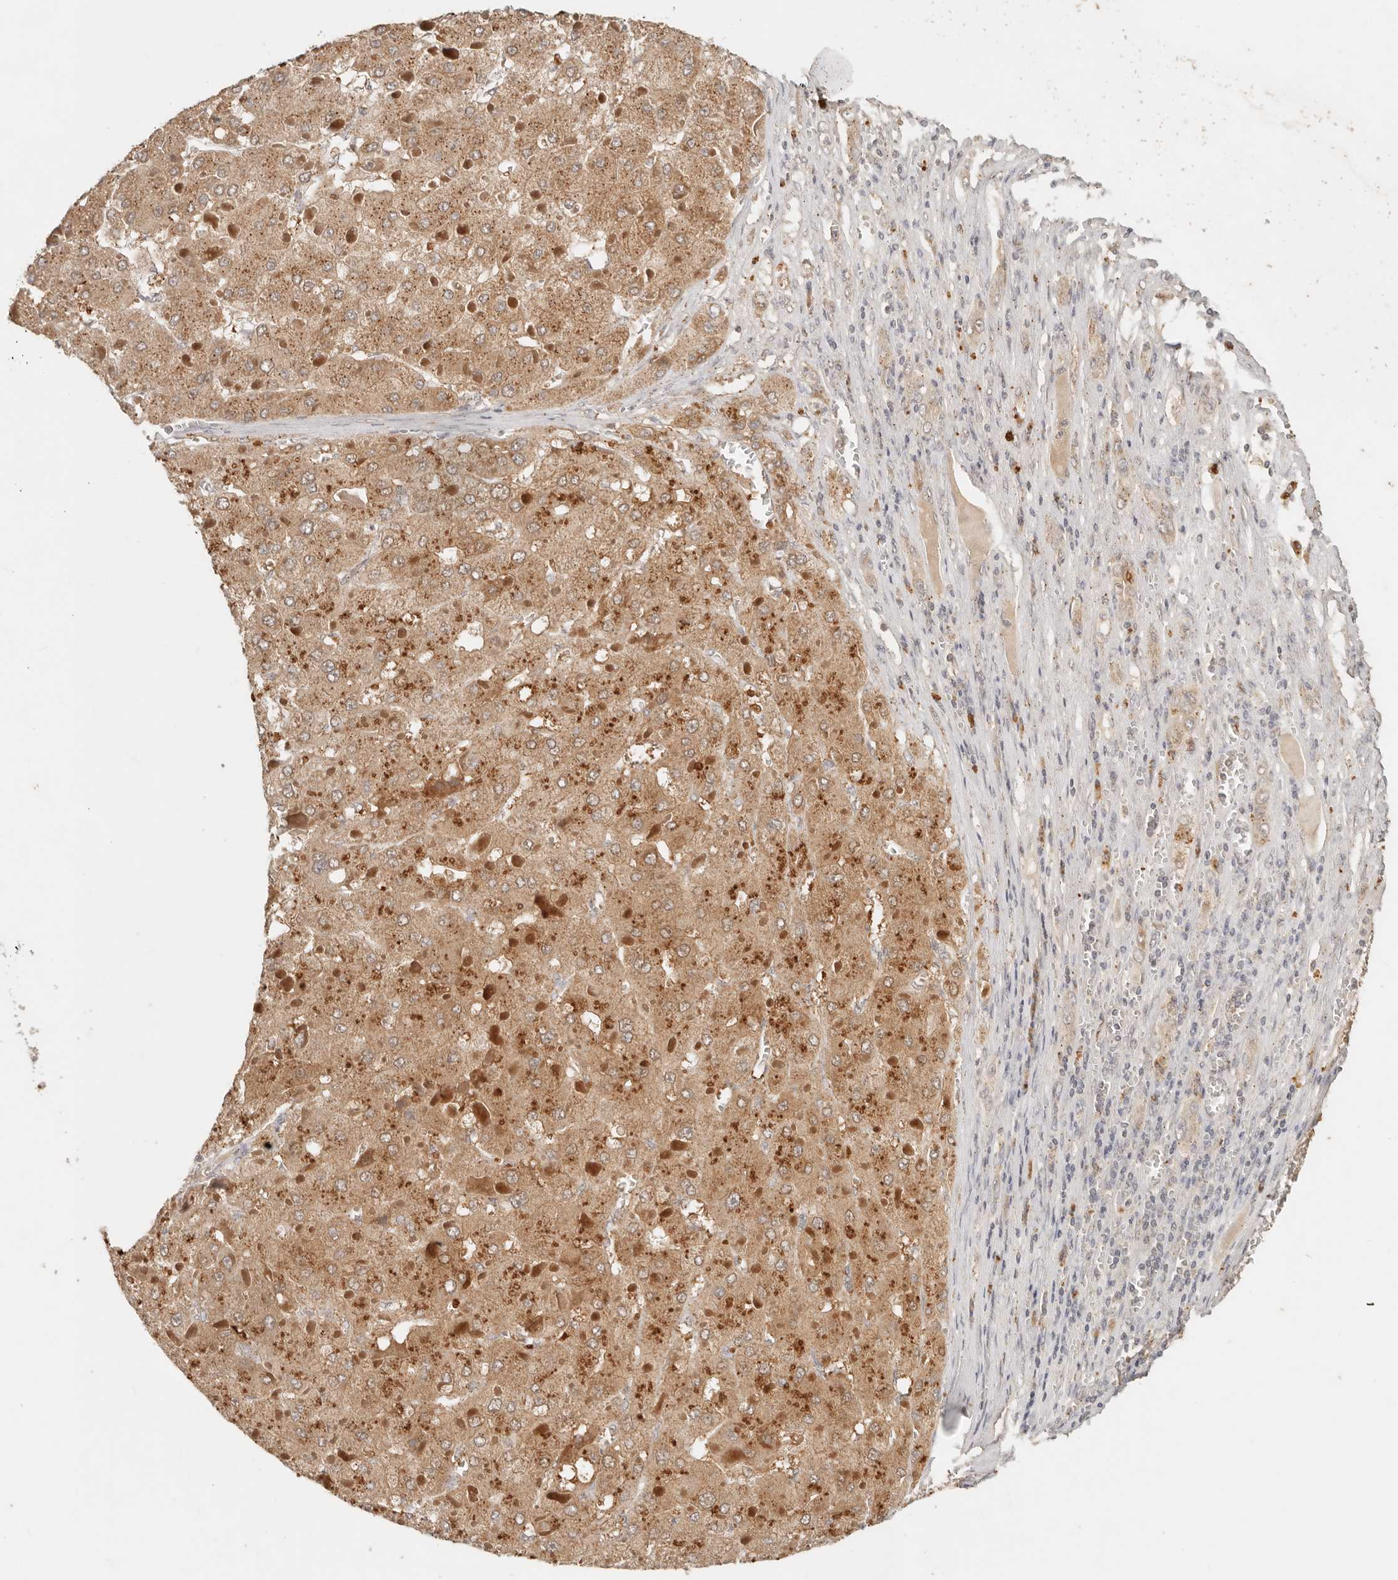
{"staining": {"intensity": "moderate", "quantity": ">75%", "location": "cytoplasmic/membranous"}, "tissue": "liver cancer", "cell_type": "Tumor cells", "image_type": "cancer", "snomed": [{"axis": "morphology", "description": "Carcinoma, Hepatocellular, NOS"}, {"axis": "topography", "description": "Liver"}], "caption": "Brown immunohistochemical staining in human liver cancer (hepatocellular carcinoma) shows moderate cytoplasmic/membranous positivity in approximately >75% of tumor cells.", "gene": "LMO4", "patient": {"sex": "female", "age": 73}}